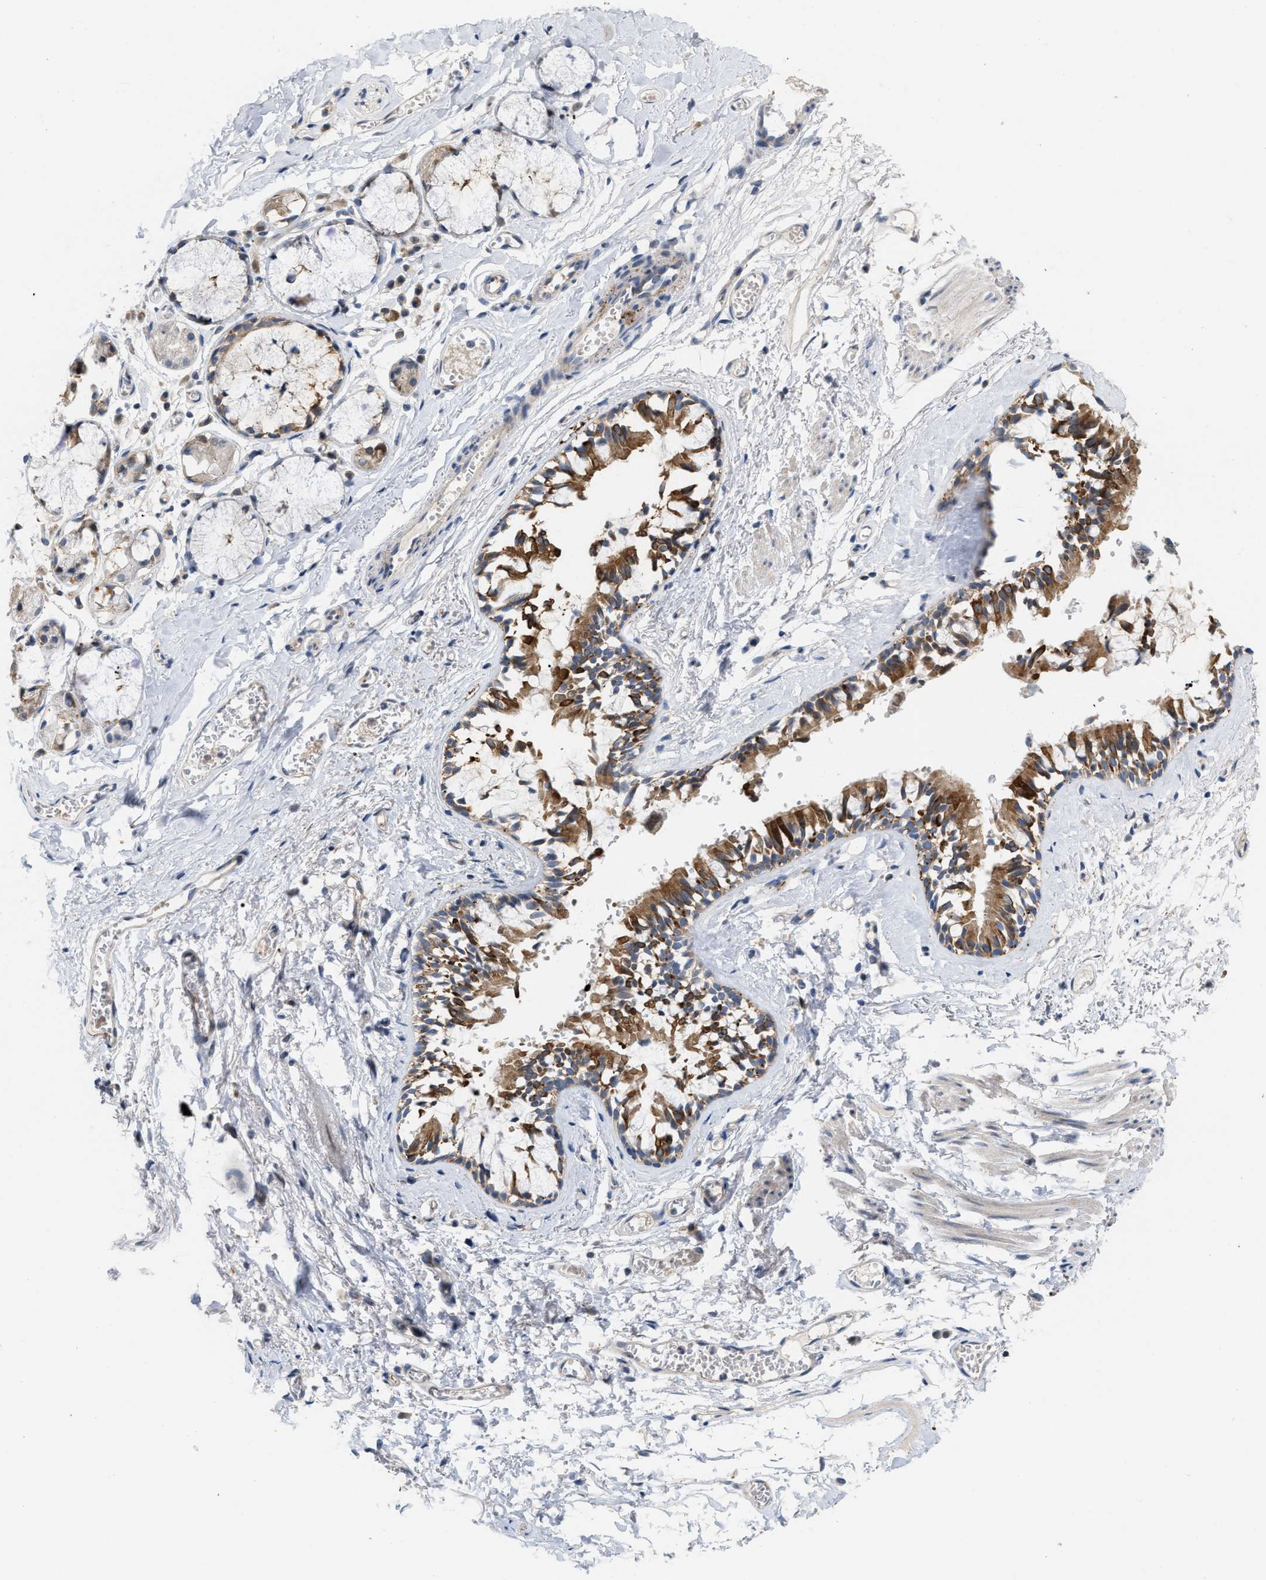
{"staining": {"intensity": "strong", "quantity": ">75%", "location": "cytoplasmic/membranous"}, "tissue": "bronchus", "cell_type": "Respiratory epithelial cells", "image_type": "normal", "snomed": [{"axis": "morphology", "description": "Normal tissue, NOS"}, {"axis": "morphology", "description": "Inflammation, NOS"}, {"axis": "topography", "description": "Cartilage tissue"}, {"axis": "topography", "description": "Lung"}], "caption": "Protein expression analysis of unremarkable human bronchus reveals strong cytoplasmic/membranous positivity in about >75% of respiratory epithelial cells. (DAB (3,3'-diaminobenzidine) IHC, brown staining for protein, blue staining for nuclei).", "gene": "CSNK1A1", "patient": {"sex": "male", "age": 71}}